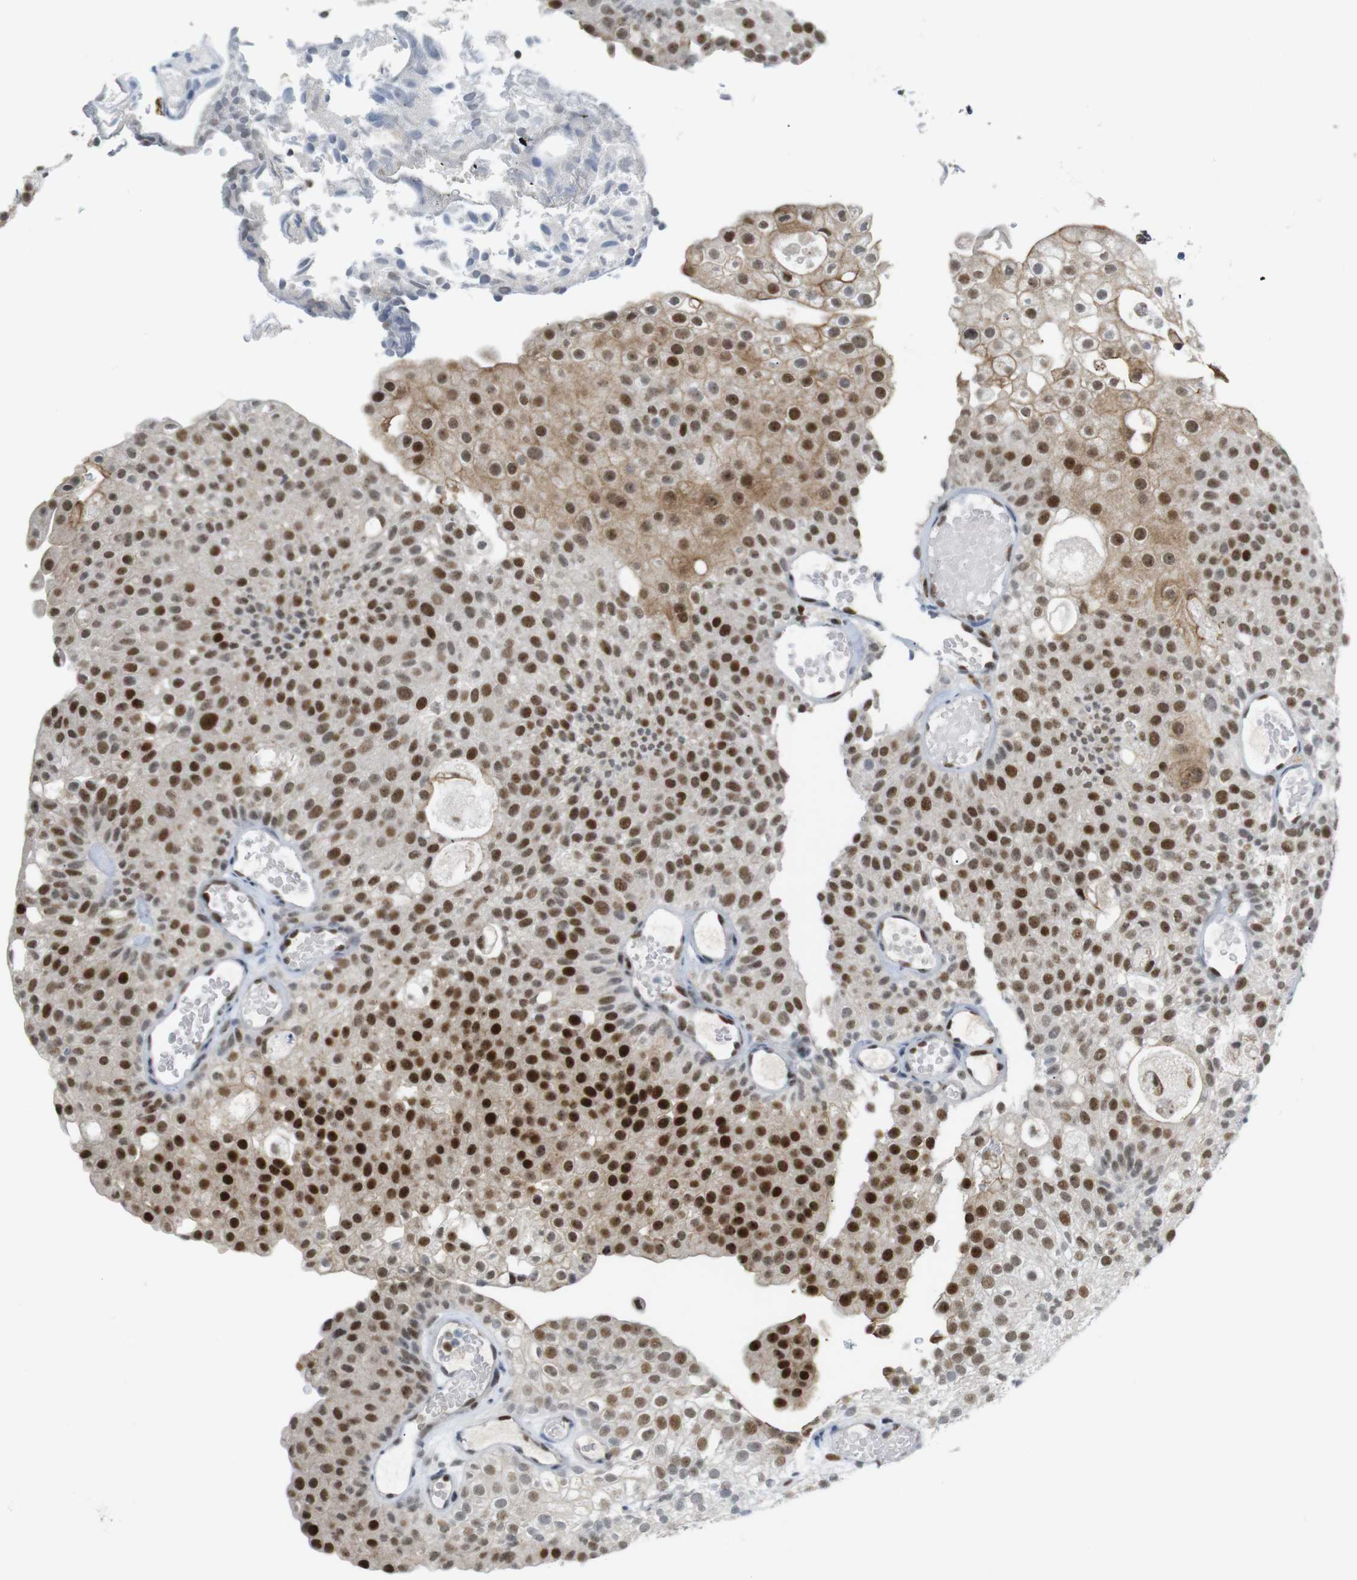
{"staining": {"intensity": "strong", "quantity": ">75%", "location": "nuclear"}, "tissue": "urothelial cancer", "cell_type": "Tumor cells", "image_type": "cancer", "snomed": [{"axis": "morphology", "description": "Urothelial carcinoma, Low grade"}, {"axis": "topography", "description": "Urinary bladder"}], "caption": "About >75% of tumor cells in human urothelial cancer show strong nuclear protein expression as visualized by brown immunohistochemical staining.", "gene": "RIOX2", "patient": {"sex": "male", "age": 78}}